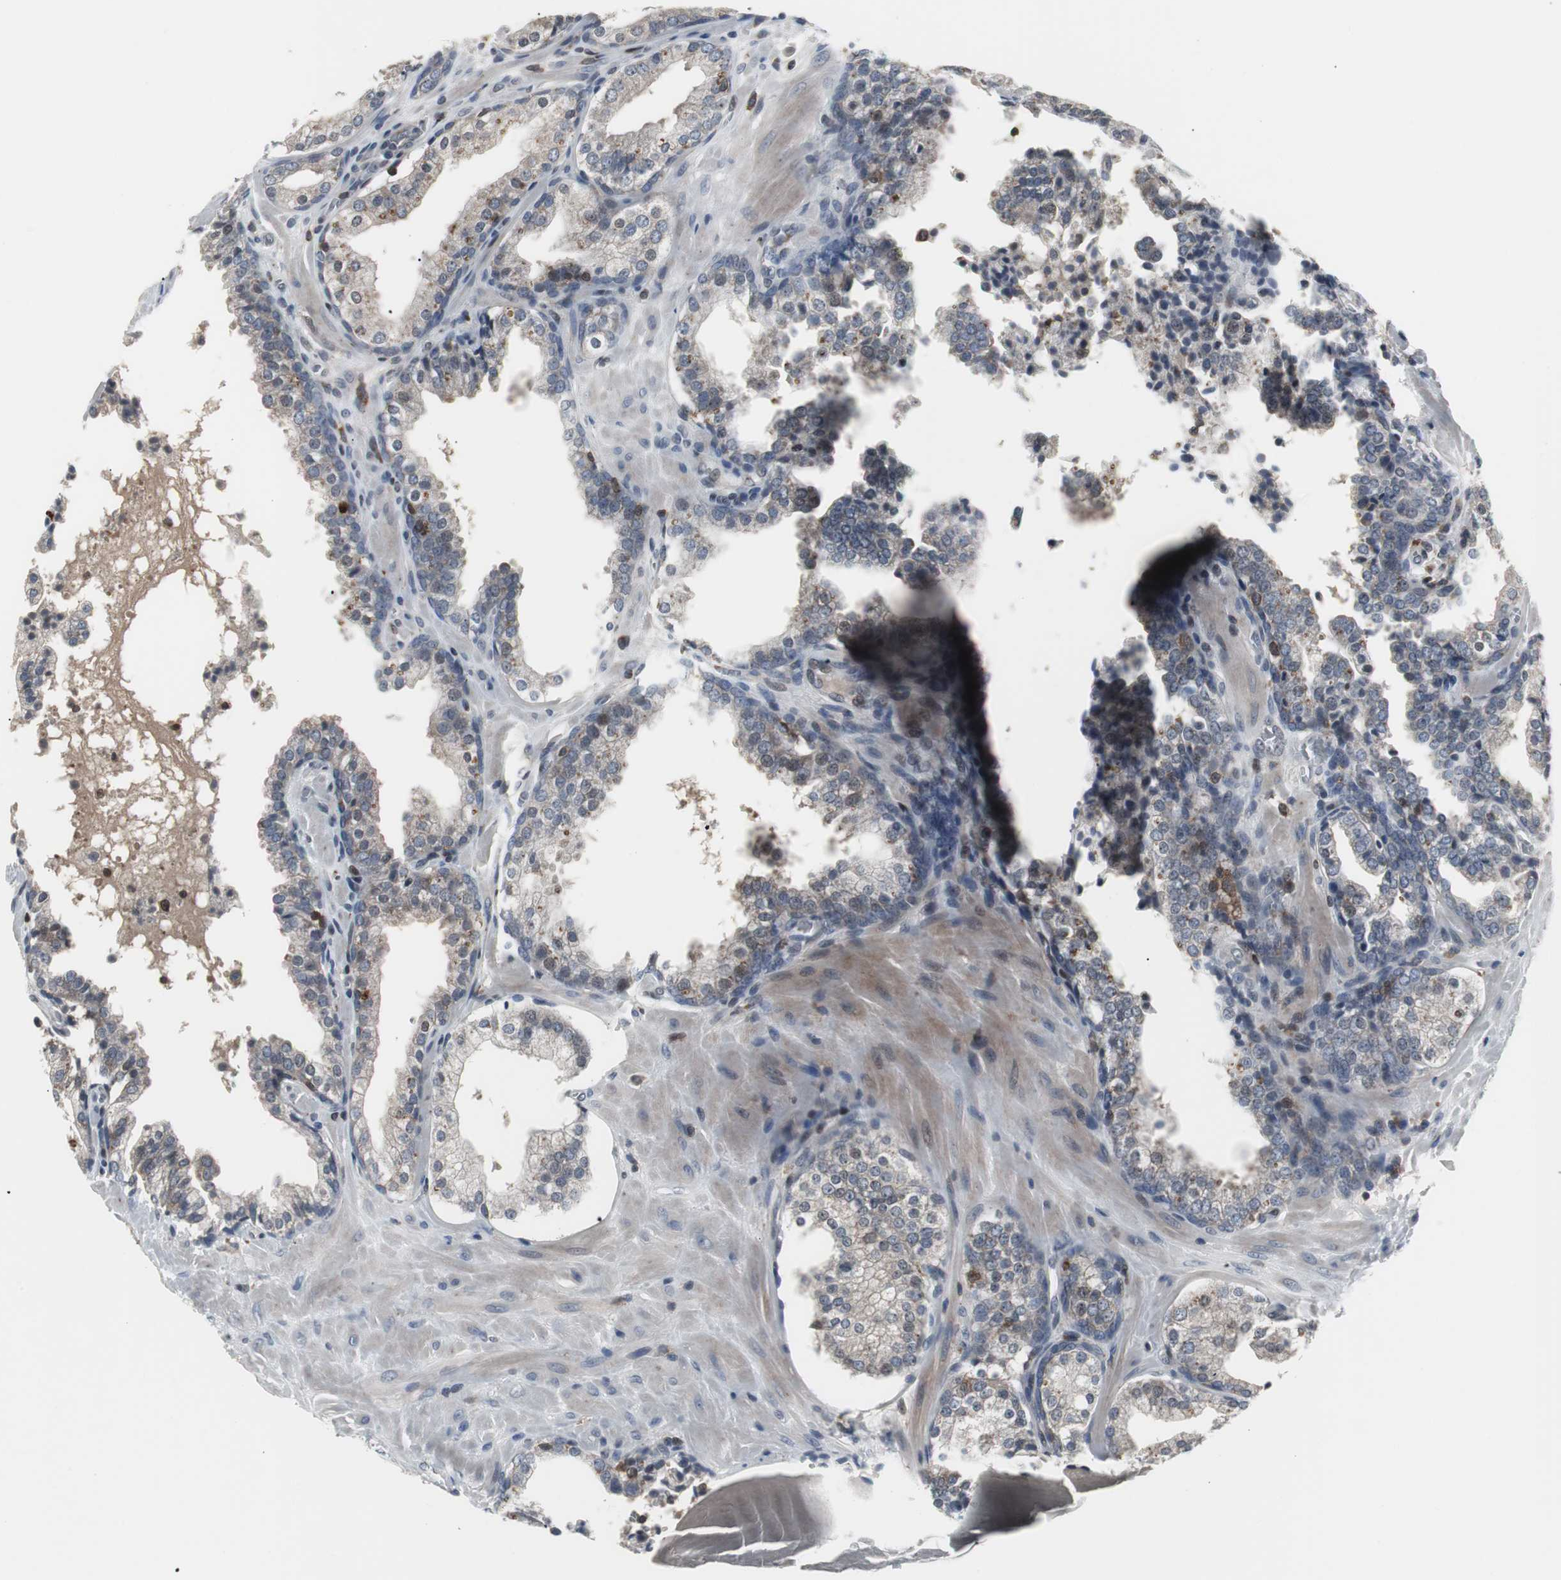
{"staining": {"intensity": "weak", "quantity": "25%-75%", "location": "cytoplasmic/membranous"}, "tissue": "prostate cancer", "cell_type": "Tumor cells", "image_type": "cancer", "snomed": [{"axis": "morphology", "description": "Adenocarcinoma, High grade"}, {"axis": "topography", "description": "Prostate"}], "caption": "A brown stain labels weak cytoplasmic/membranous staining of a protein in prostate cancer tumor cells. Immunohistochemistry stains the protein in brown and the nuclei are stained blue.", "gene": "GRK2", "patient": {"sex": "male", "age": 68}}